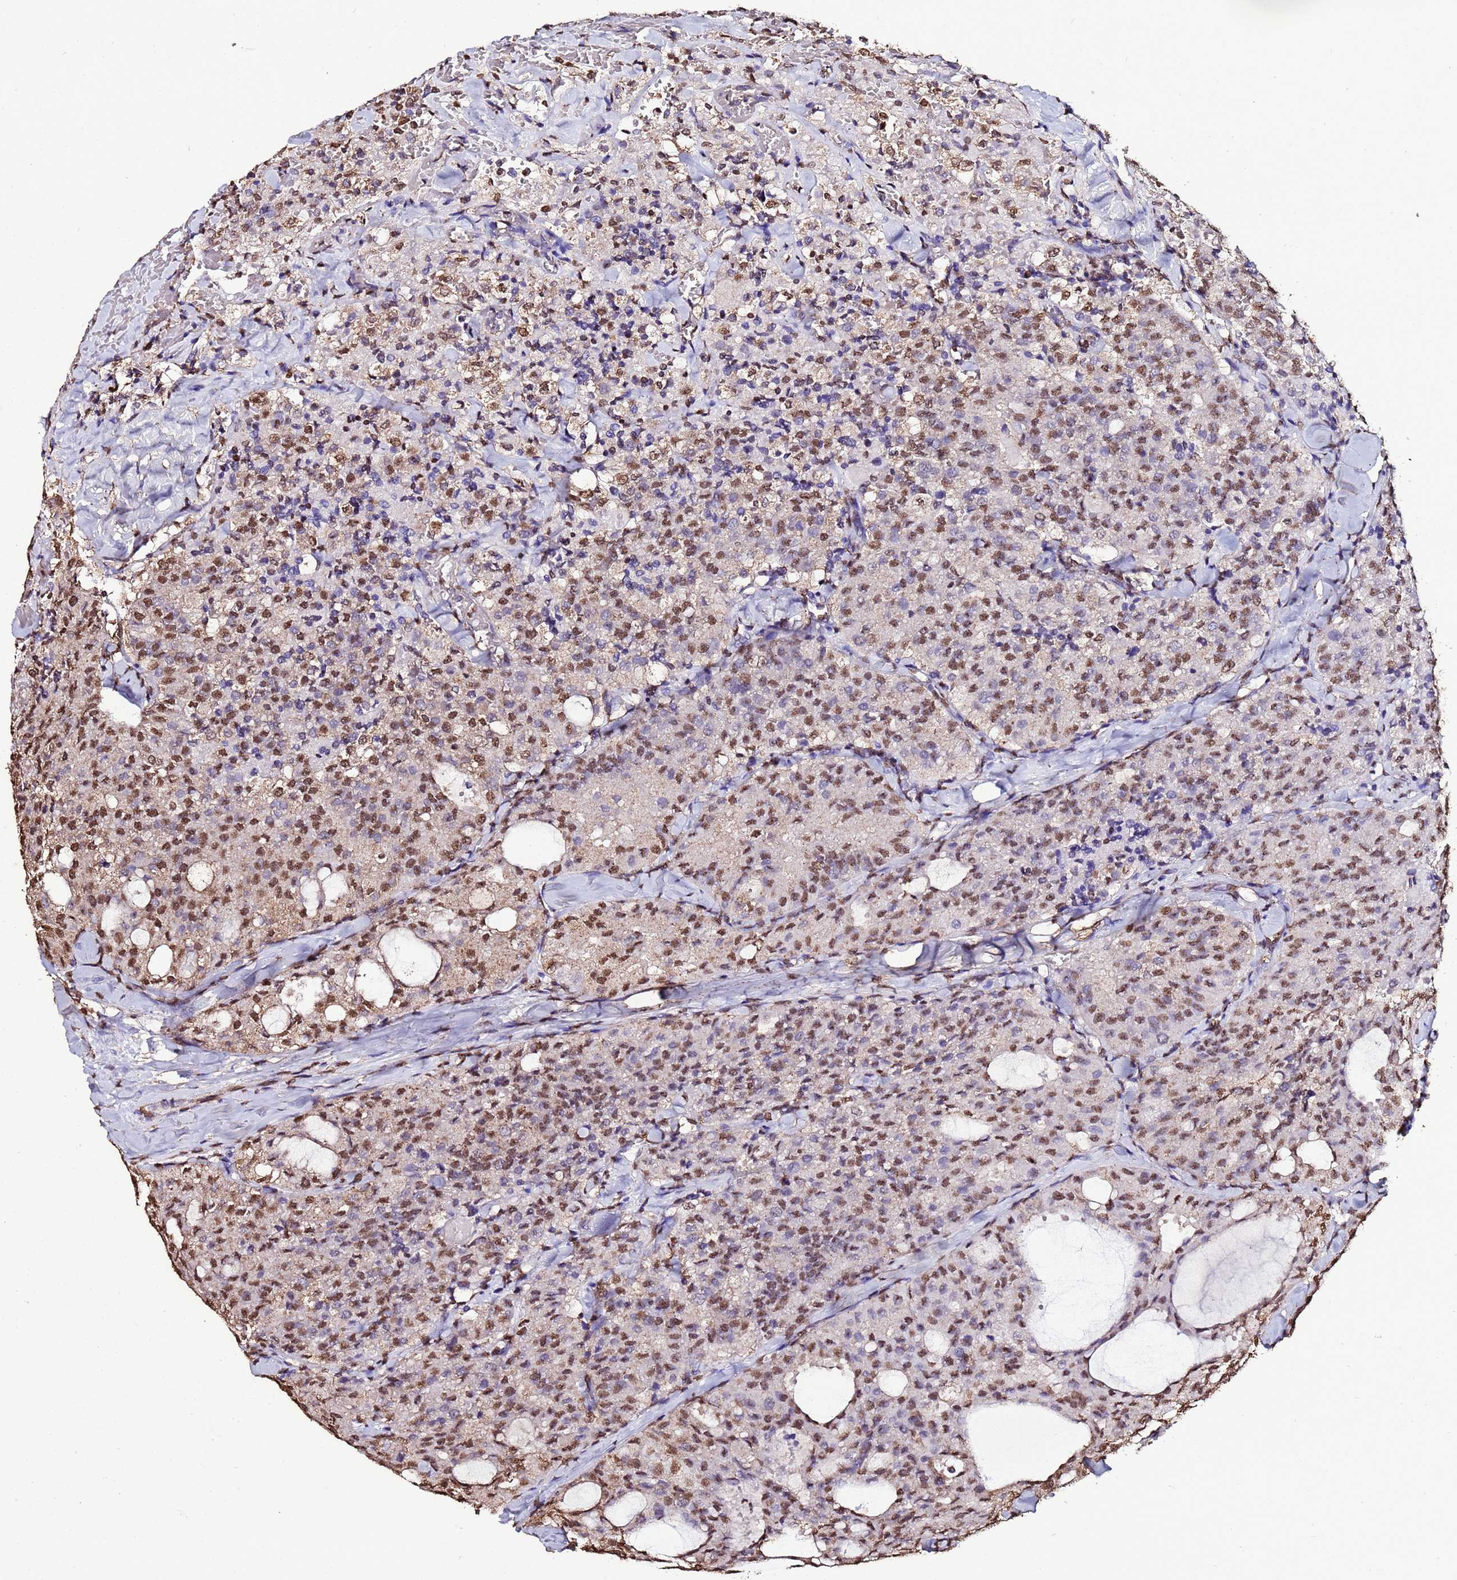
{"staining": {"intensity": "moderate", "quantity": ">75%", "location": "nuclear"}, "tissue": "thyroid cancer", "cell_type": "Tumor cells", "image_type": "cancer", "snomed": [{"axis": "morphology", "description": "Follicular adenoma carcinoma, NOS"}, {"axis": "topography", "description": "Thyroid gland"}], "caption": "This histopathology image displays immunohistochemistry (IHC) staining of thyroid cancer (follicular adenoma carcinoma), with medium moderate nuclear staining in about >75% of tumor cells.", "gene": "TRIP6", "patient": {"sex": "male", "age": 75}}